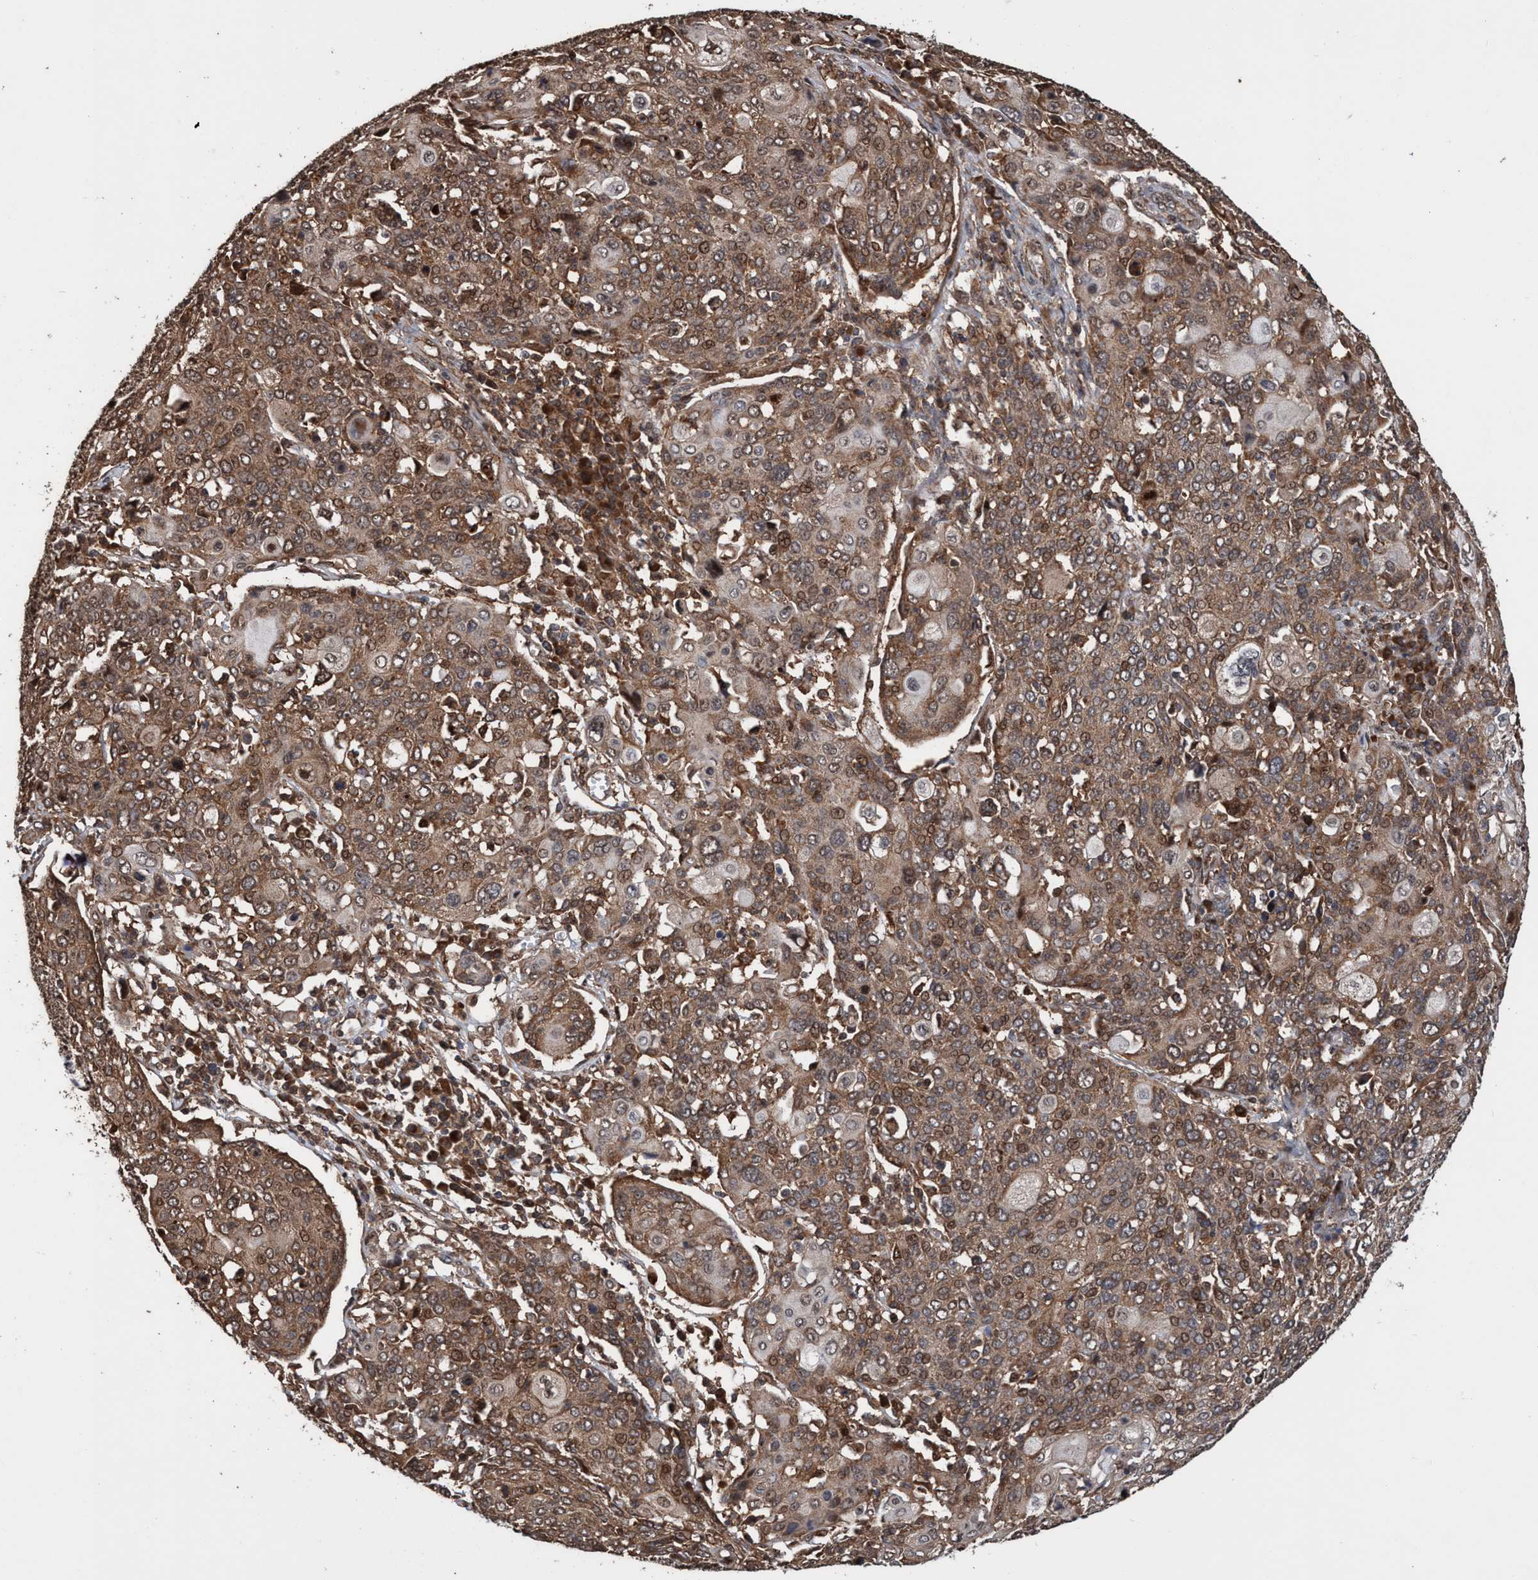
{"staining": {"intensity": "moderate", "quantity": ">75%", "location": "cytoplasmic/membranous,nuclear"}, "tissue": "cervical cancer", "cell_type": "Tumor cells", "image_type": "cancer", "snomed": [{"axis": "morphology", "description": "Squamous cell carcinoma, NOS"}, {"axis": "topography", "description": "Cervix"}], "caption": "This image exhibits IHC staining of cervical cancer (squamous cell carcinoma), with medium moderate cytoplasmic/membranous and nuclear staining in about >75% of tumor cells.", "gene": "TRPC7", "patient": {"sex": "female", "age": 40}}